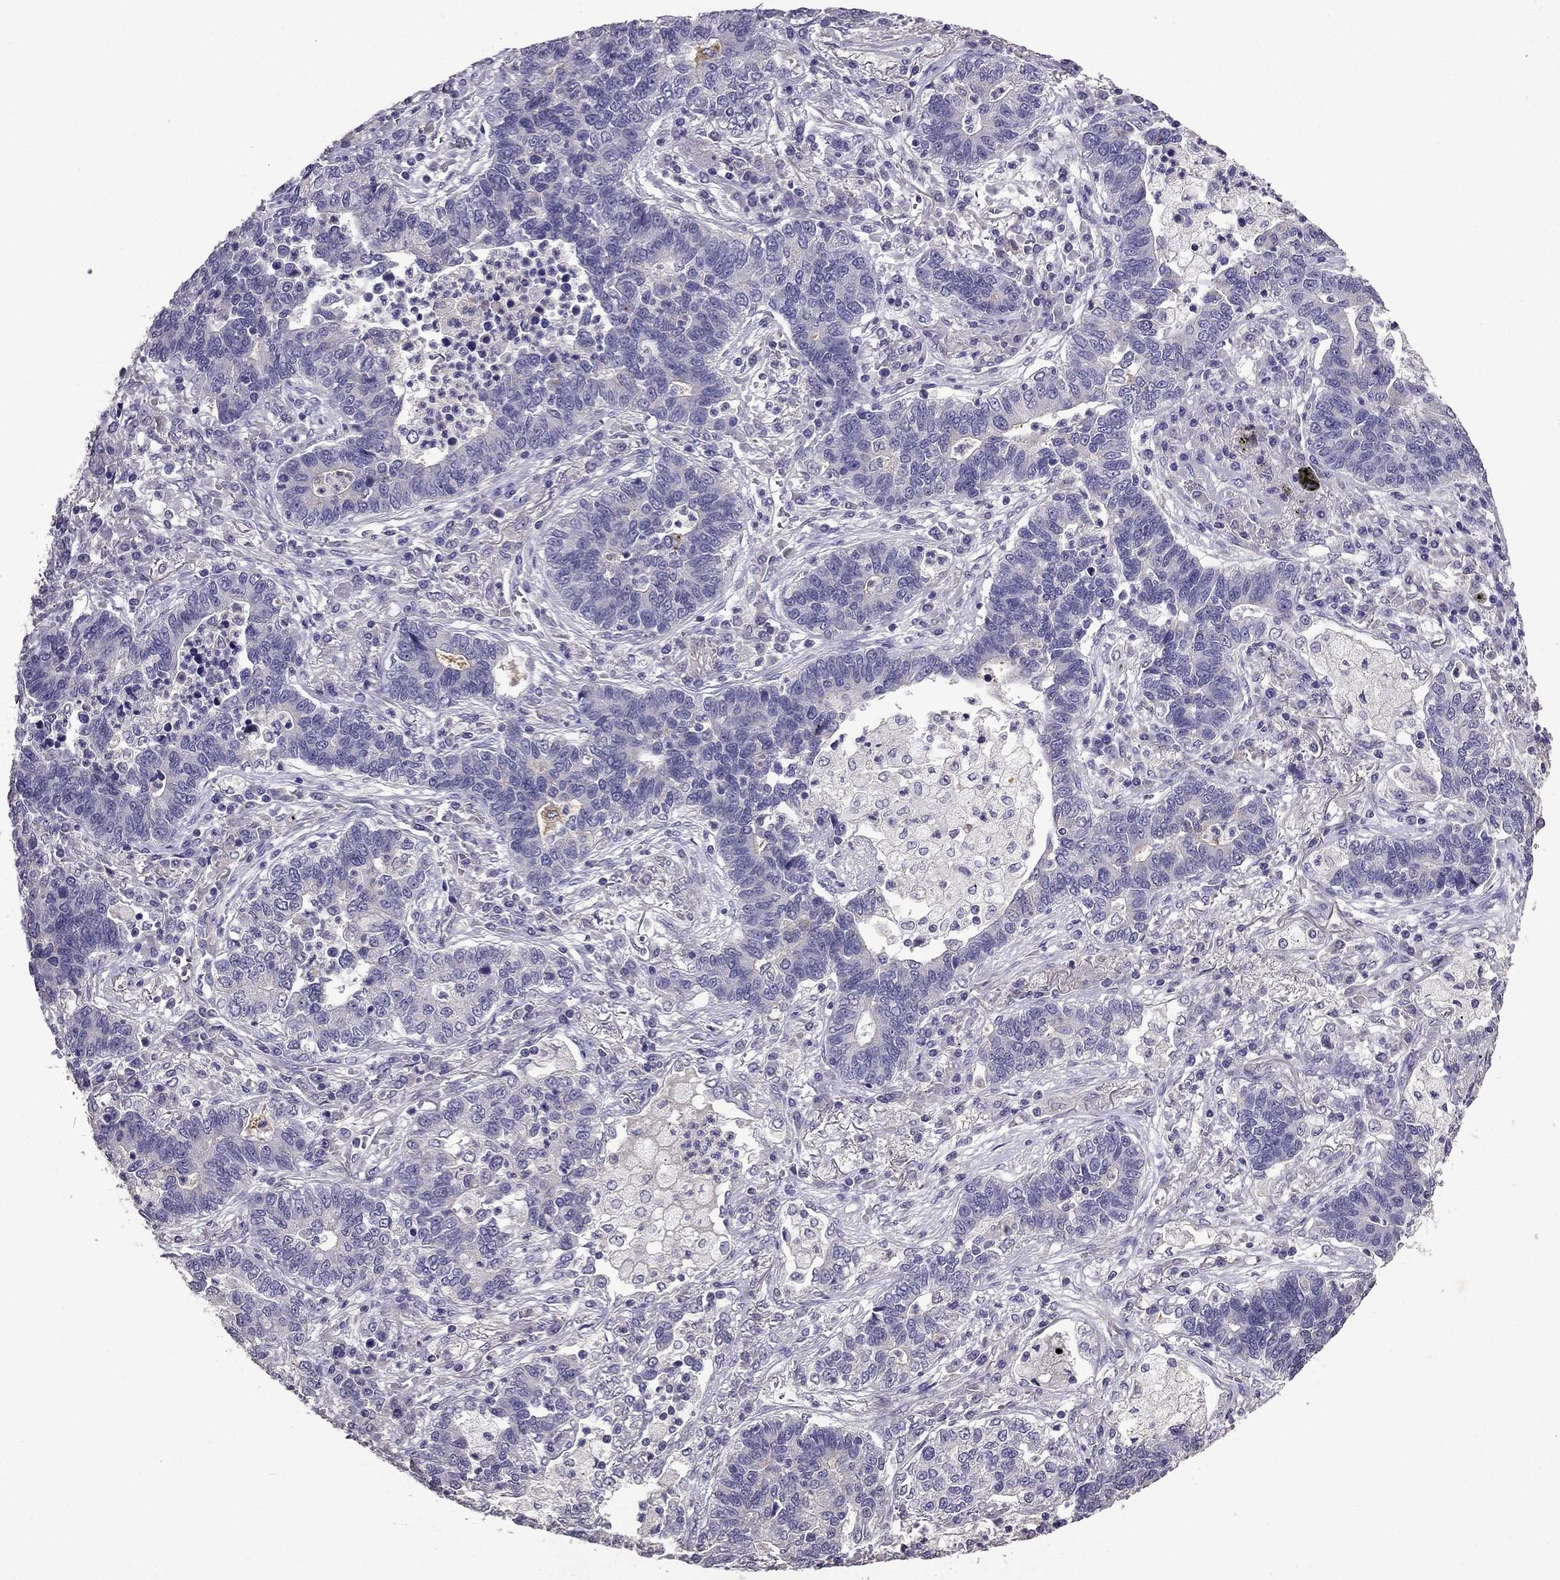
{"staining": {"intensity": "negative", "quantity": "none", "location": "none"}, "tissue": "lung cancer", "cell_type": "Tumor cells", "image_type": "cancer", "snomed": [{"axis": "morphology", "description": "Adenocarcinoma, NOS"}, {"axis": "topography", "description": "Lung"}], "caption": "Immunohistochemistry of lung cancer shows no expression in tumor cells.", "gene": "SCG5", "patient": {"sex": "female", "age": 57}}